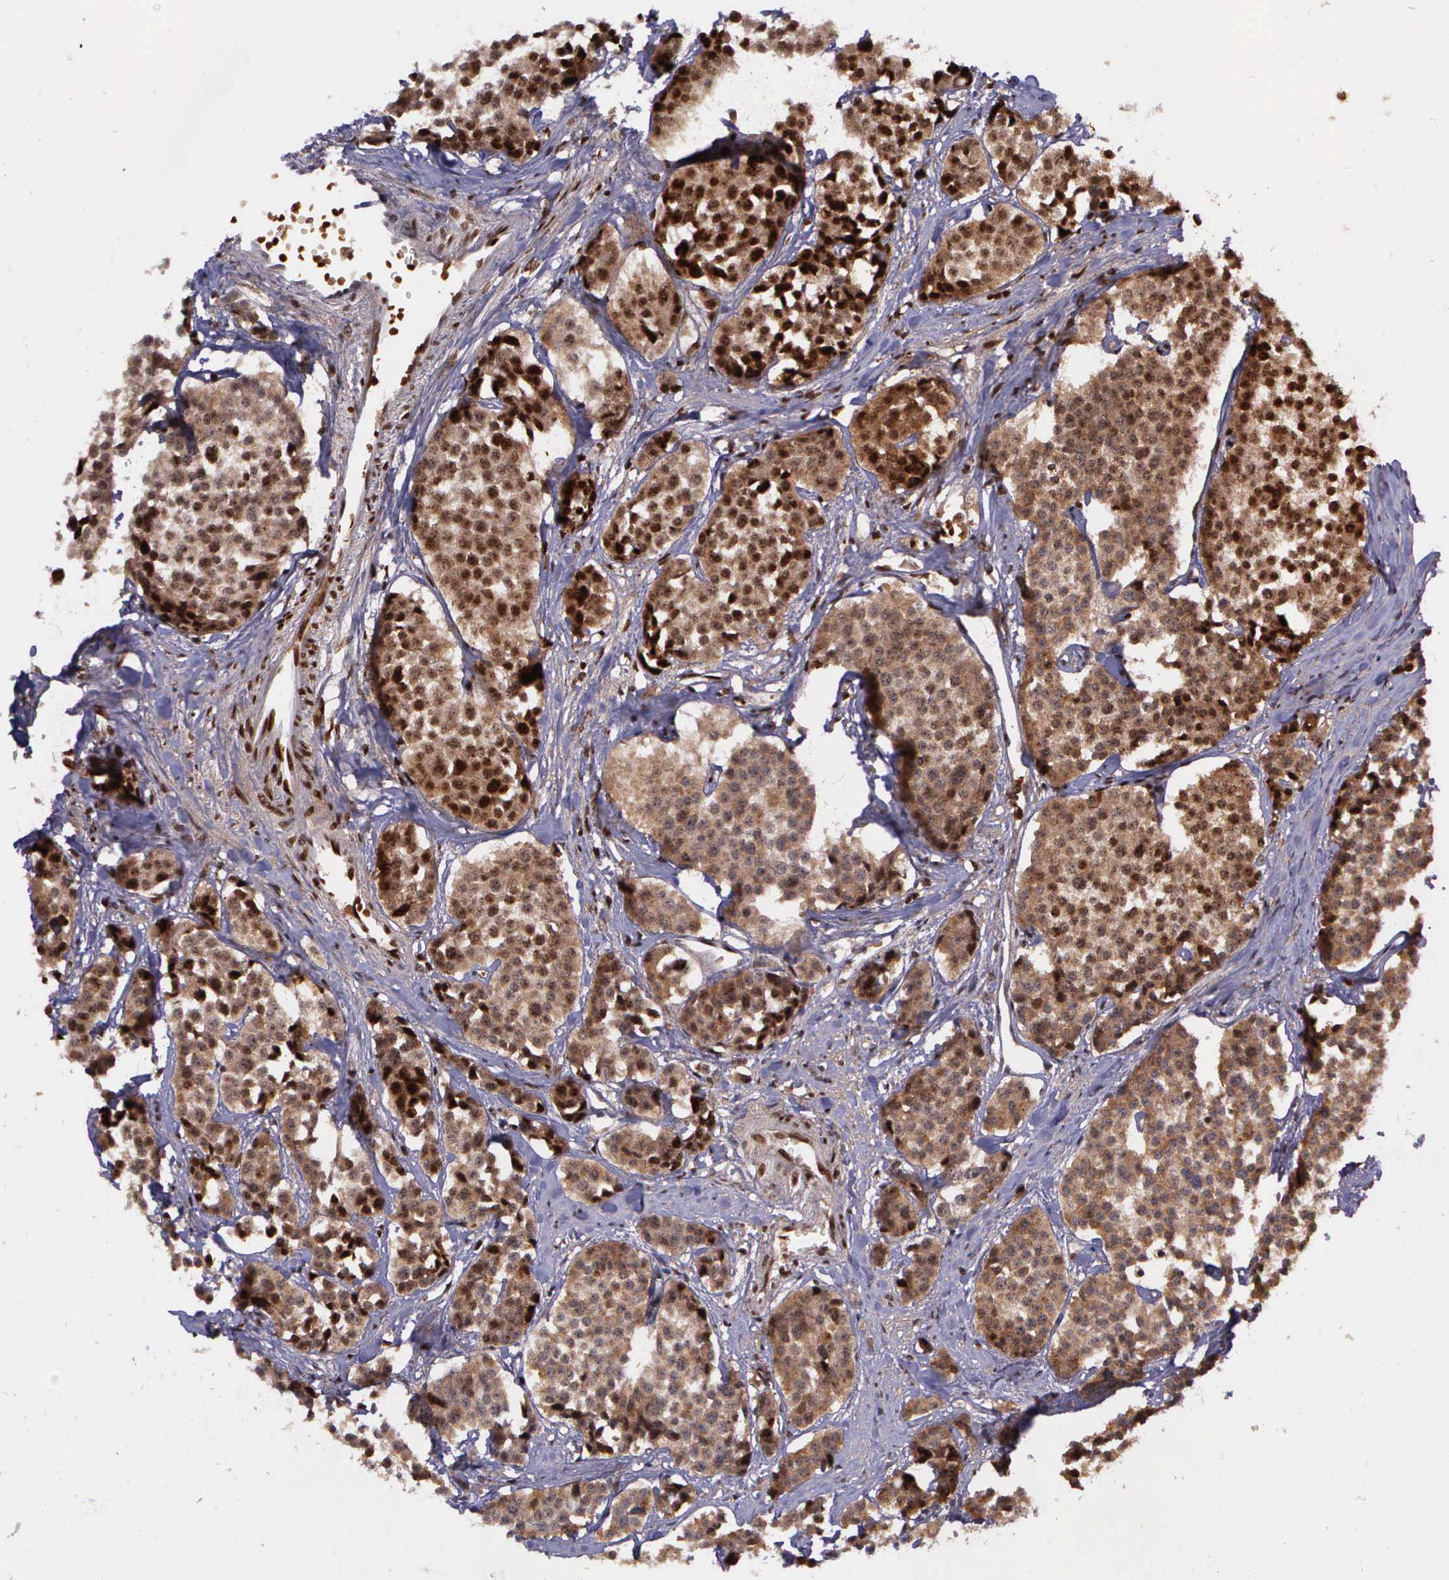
{"staining": {"intensity": "moderate", "quantity": ">75%", "location": "cytoplasmic/membranous,nuclear"}, "tissue": "carcinoid", "cell_type": "Tumor cells", "image_type": "cancer", "snomed": [{"axis": "morphology", "description": "Carcinoid, malignant, NOS"}, {"axis": "topography", "description": "Small intestine"}], "caption": "IHC of carcinoid (malignant) demonstrates medium levels of moderate cytoplasmic/membranous and nuclear positivity in about >75% of tumor cells.", "gene": "PRICKLE3", "patient": {"sex": "male", "age": 60}}